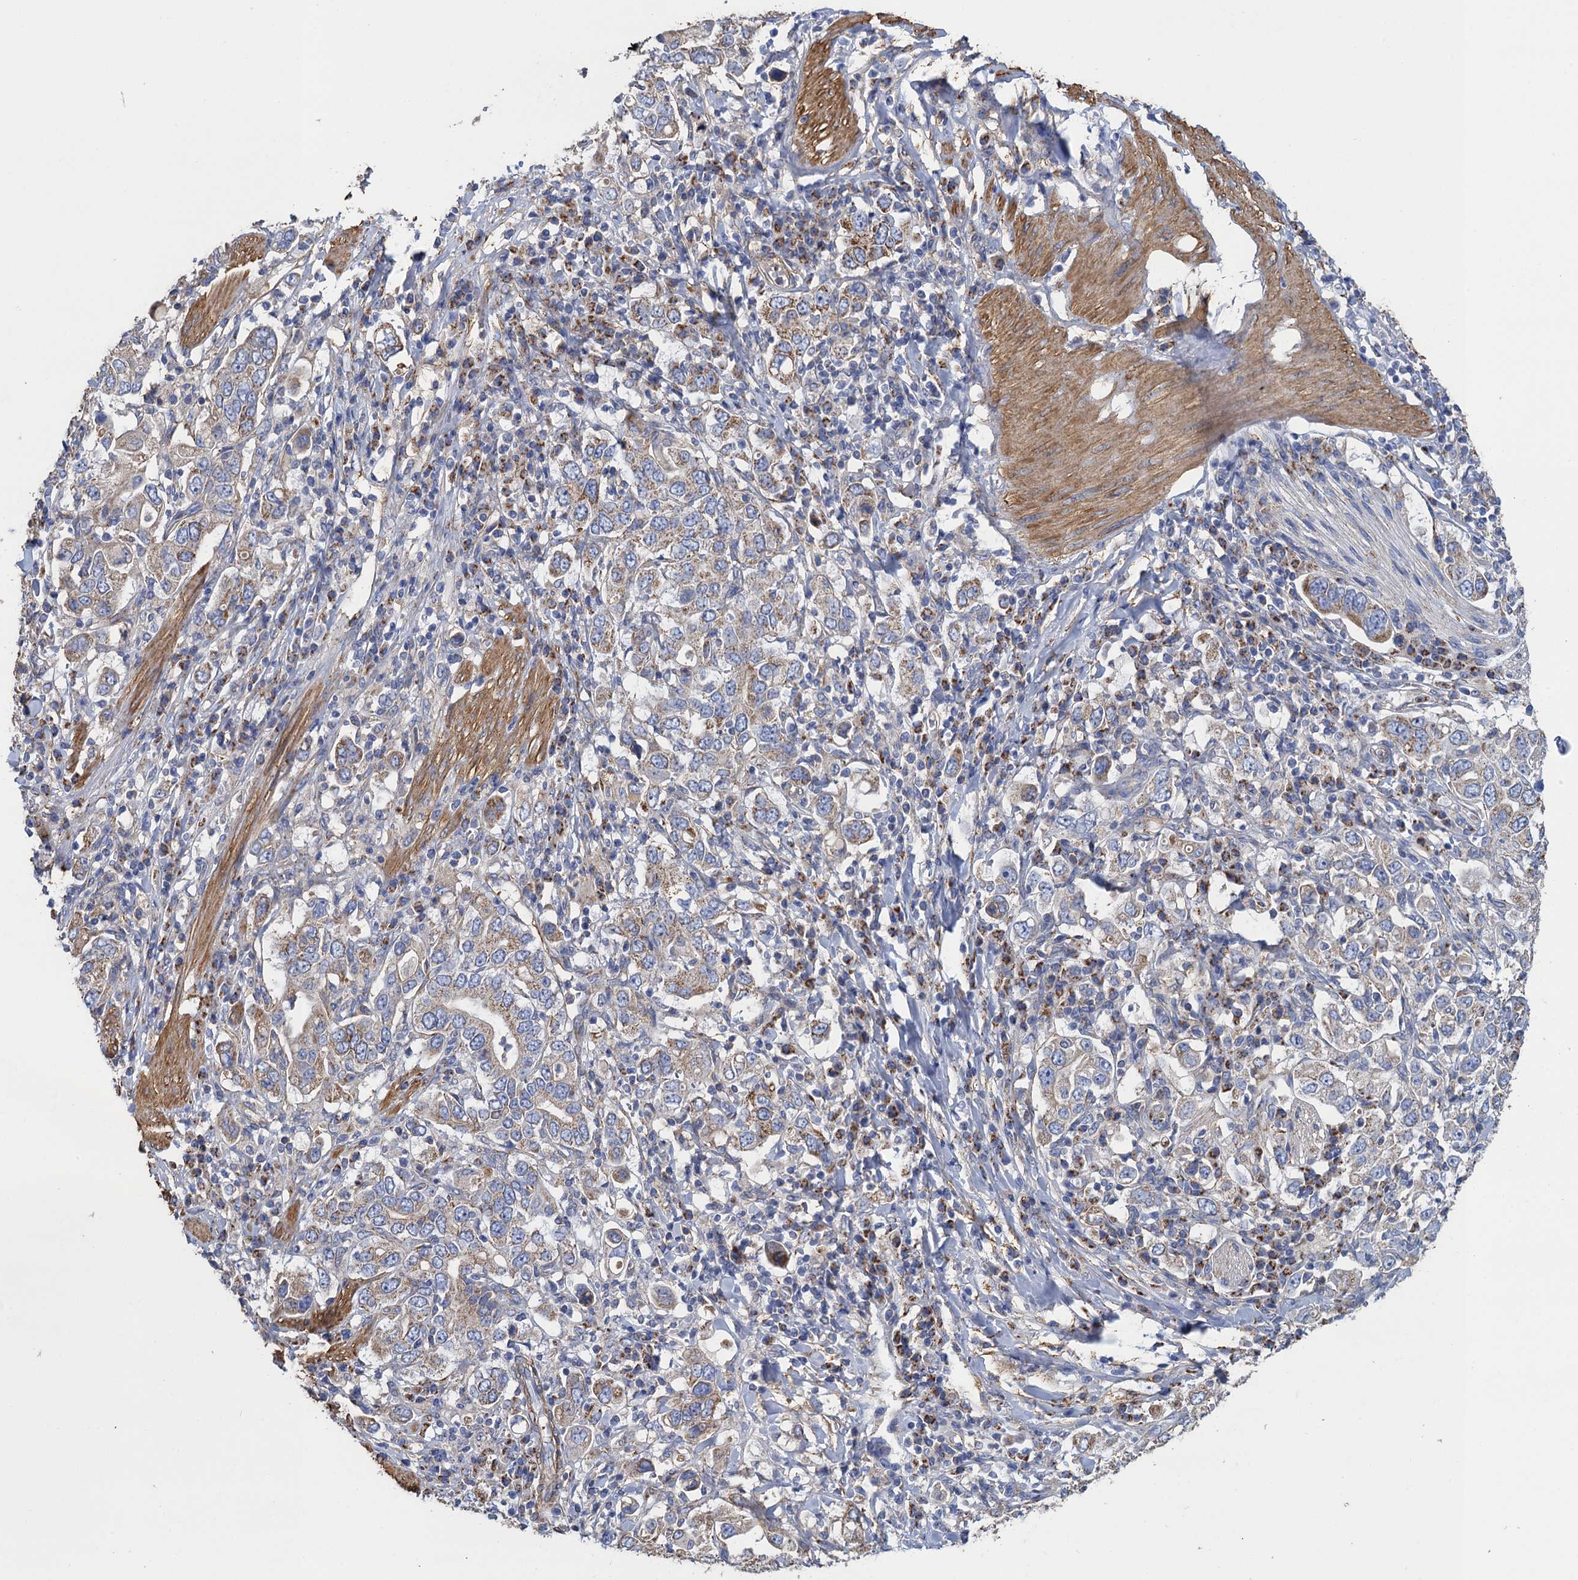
{"staining": {"intensity": "weak", "quantity": "25%-75%", "location": "cytoplasmic/membranous"}, "tissue": "stomach cancer", "cell_type": "Tumor cells", "image_type": "cancer", "snomed": [{"axis": "morphology", "description": "Adenocarcinoma, NOS"}, {"axis": "topography", "description": "Stomach, upper"}], "caption": "This is a photomicrograph of IHC staining of adenocarcinoma (stomach), which shows weak positivity in the cytoplasmic/membranous of tumor cells.", "gene": "GCSH", "patient": {"sex": "male", "age": 62}}